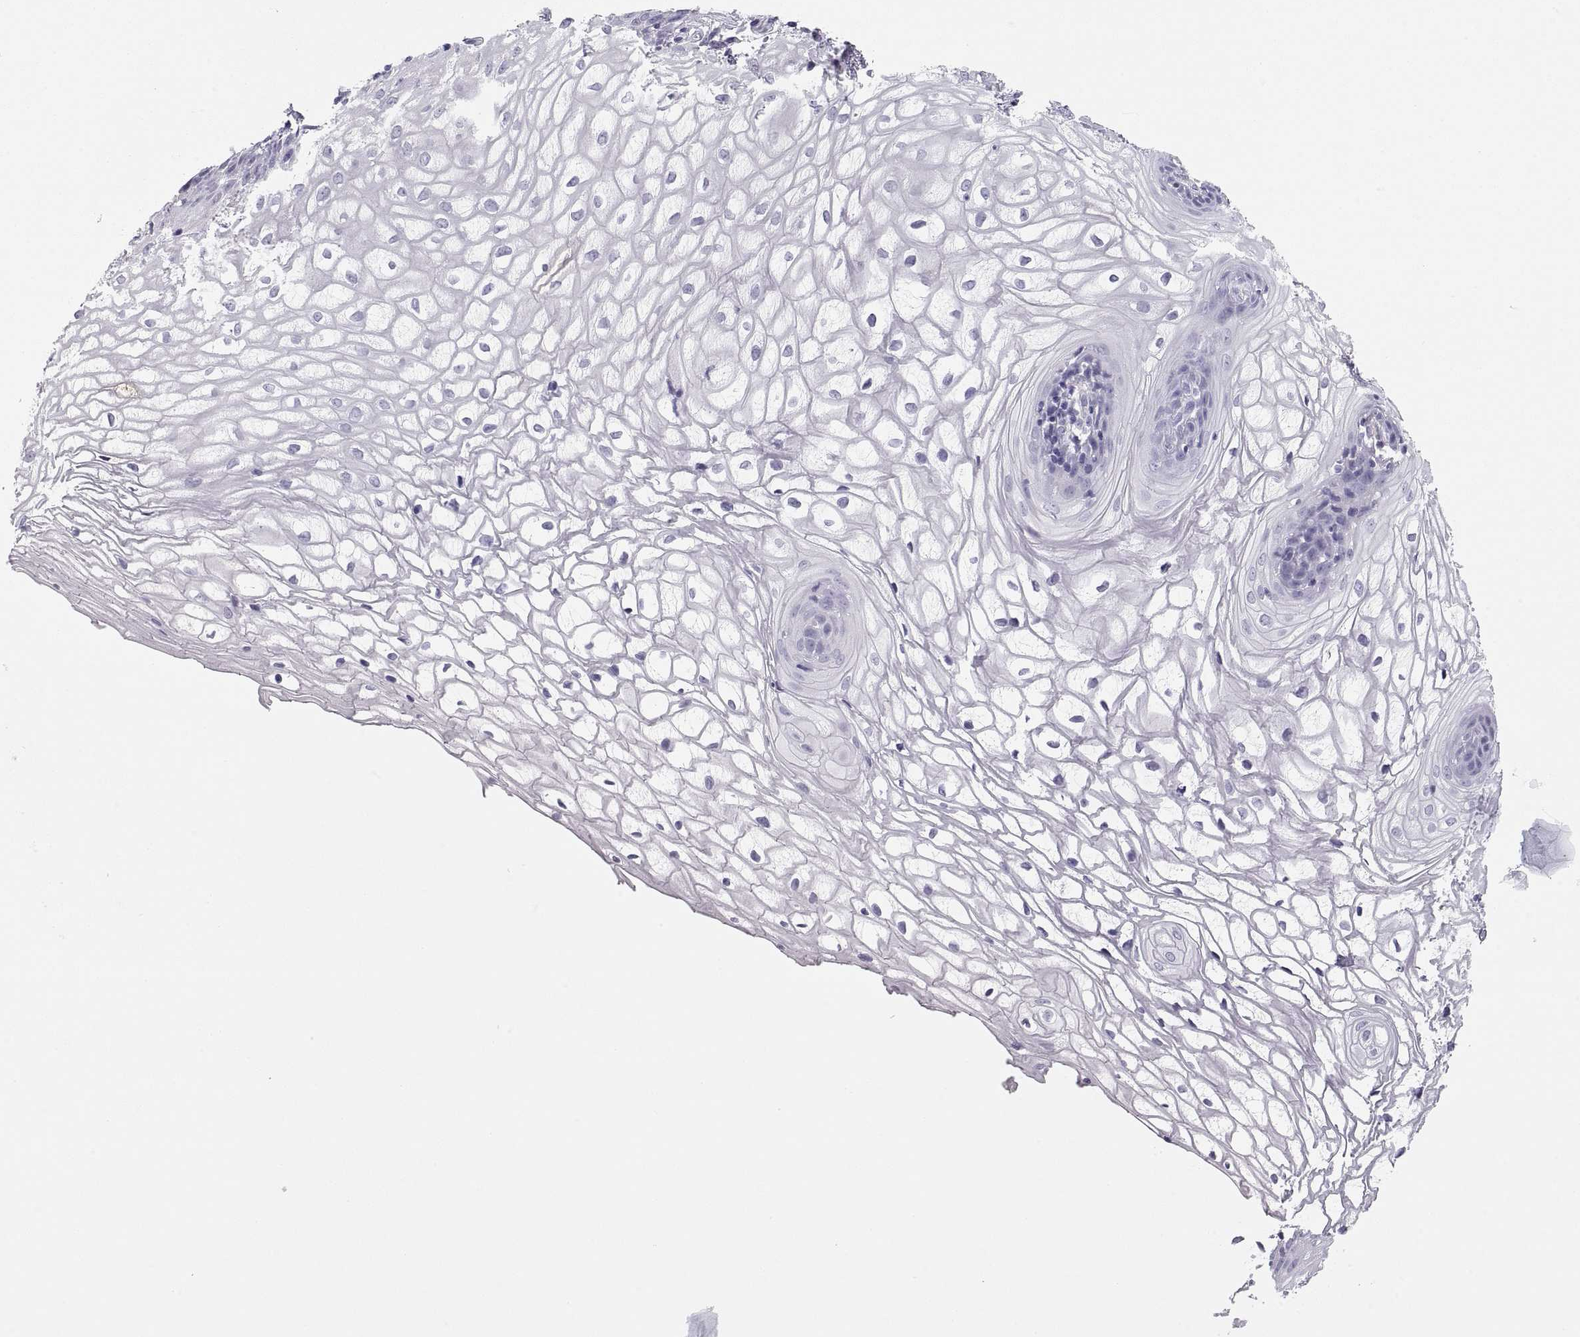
{"staining": {"intensity": "negative", "quantity": "none", "location": "none"}, "tissue": "vagina", "cell_type": "Squamous epithelial cells", "image_type": "normal", "snomed": [{"axis": "morphology", "description": "Normal tissue, NOS"}, {"axis": "topography", "description": "Vagina"}], "caption": "A photomicrograph of human vagina is negative for staining in squamous epithelial cells. (Brightfield microscopy of DAB immunohistochemistry (IHC) at high magnification).", "gene": "MAGEB2", "patient": {"sex": "female", "age": 34}}